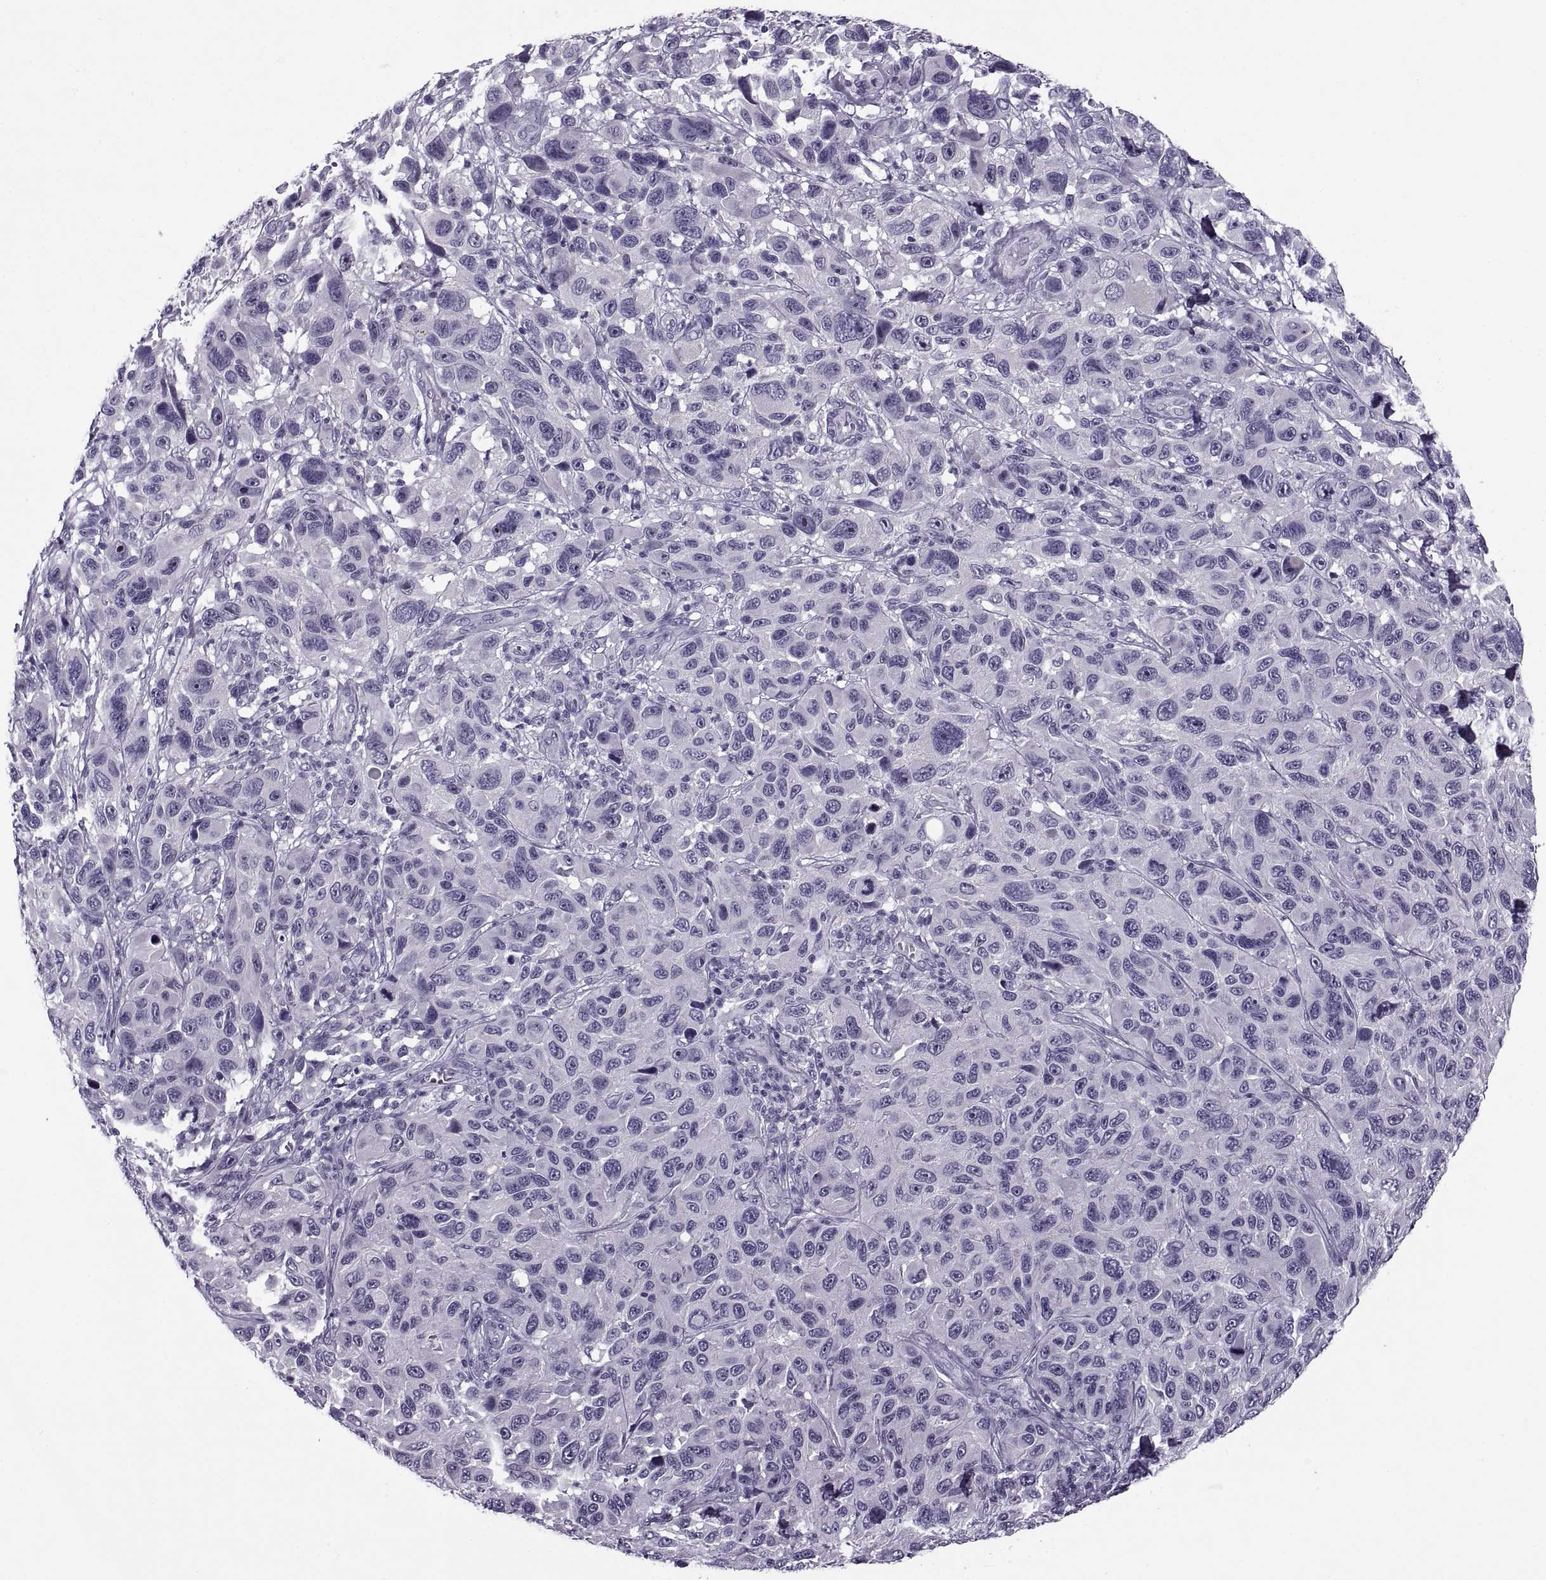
{"staining": {"intensity": "negative", "quantity": "none", "location": "none"}, "tissue": "melanoma", "cell_type": "Tumor cells", "image_type": "cancer", "snomed": [{"axis": "morphology", "description": "Malignant melanoma, NOS"}, {"axis": "topography", "description": "Skin"}], "caption": "Tumor cells are negative for protein expression in human melanoma.", "gene": "TBC1D3G", "patient": {"sex": "male", "age": 53}}